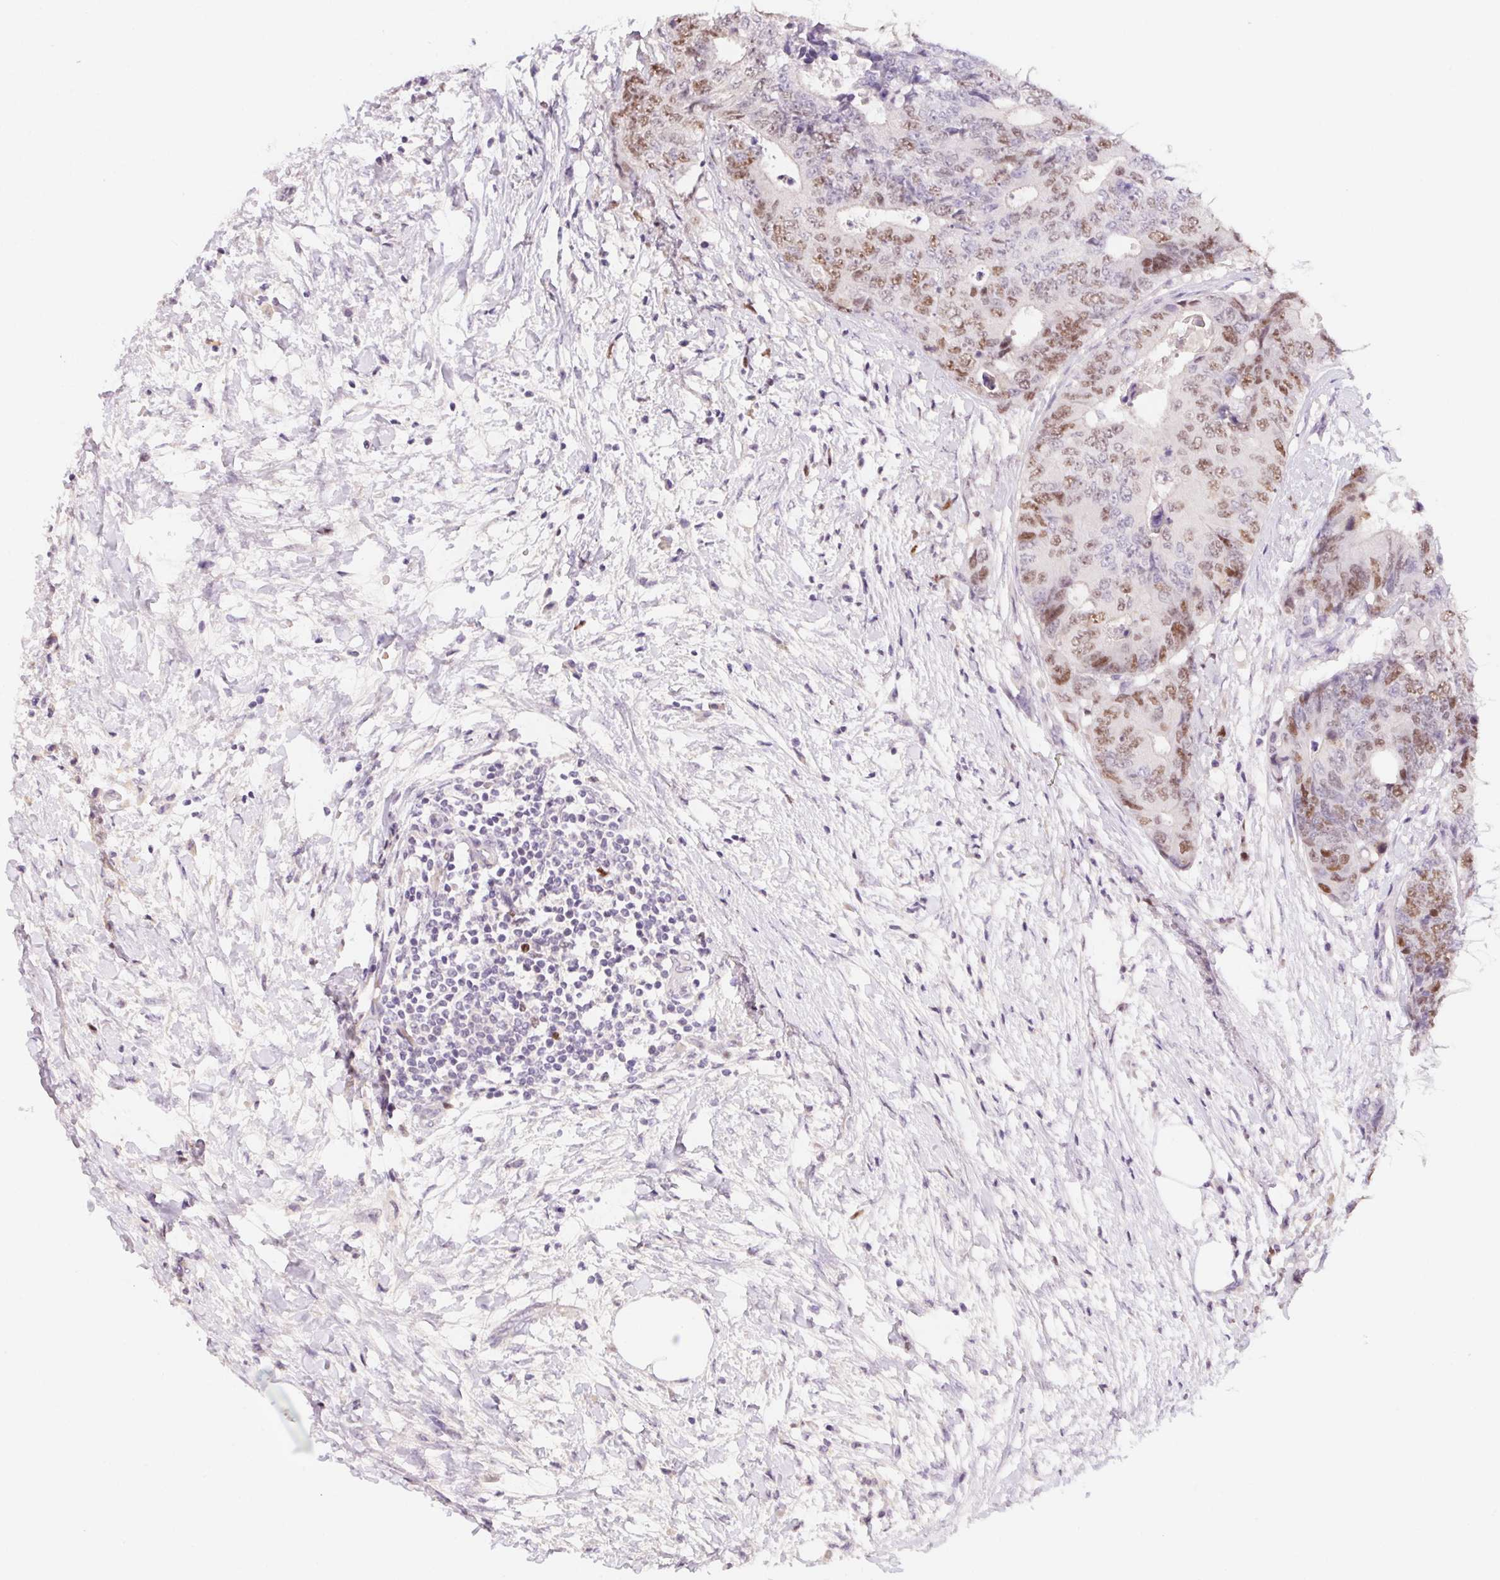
{"staining": {"intensity": "moderate", "quantity": "25%-75%", "location": "nuclear"}, "tissue": "colorectal cancer", "cell_type": "Tumor cells", "image_type": "cancer", "snomed": [{"axis": "morphology", "description": "Adenocarcinoma, NOS"}, {"axis": "topography", "description": "Colon"}], "caption": "The histopathology image displays immunohistochemical staining of adenocarcinoma (colorectal). There is moderate nuclear expression is appreciated in about 25%-75% of tumor cells.", "gene": "HELLS", "patient": {"sex": "female", "age": 48}}